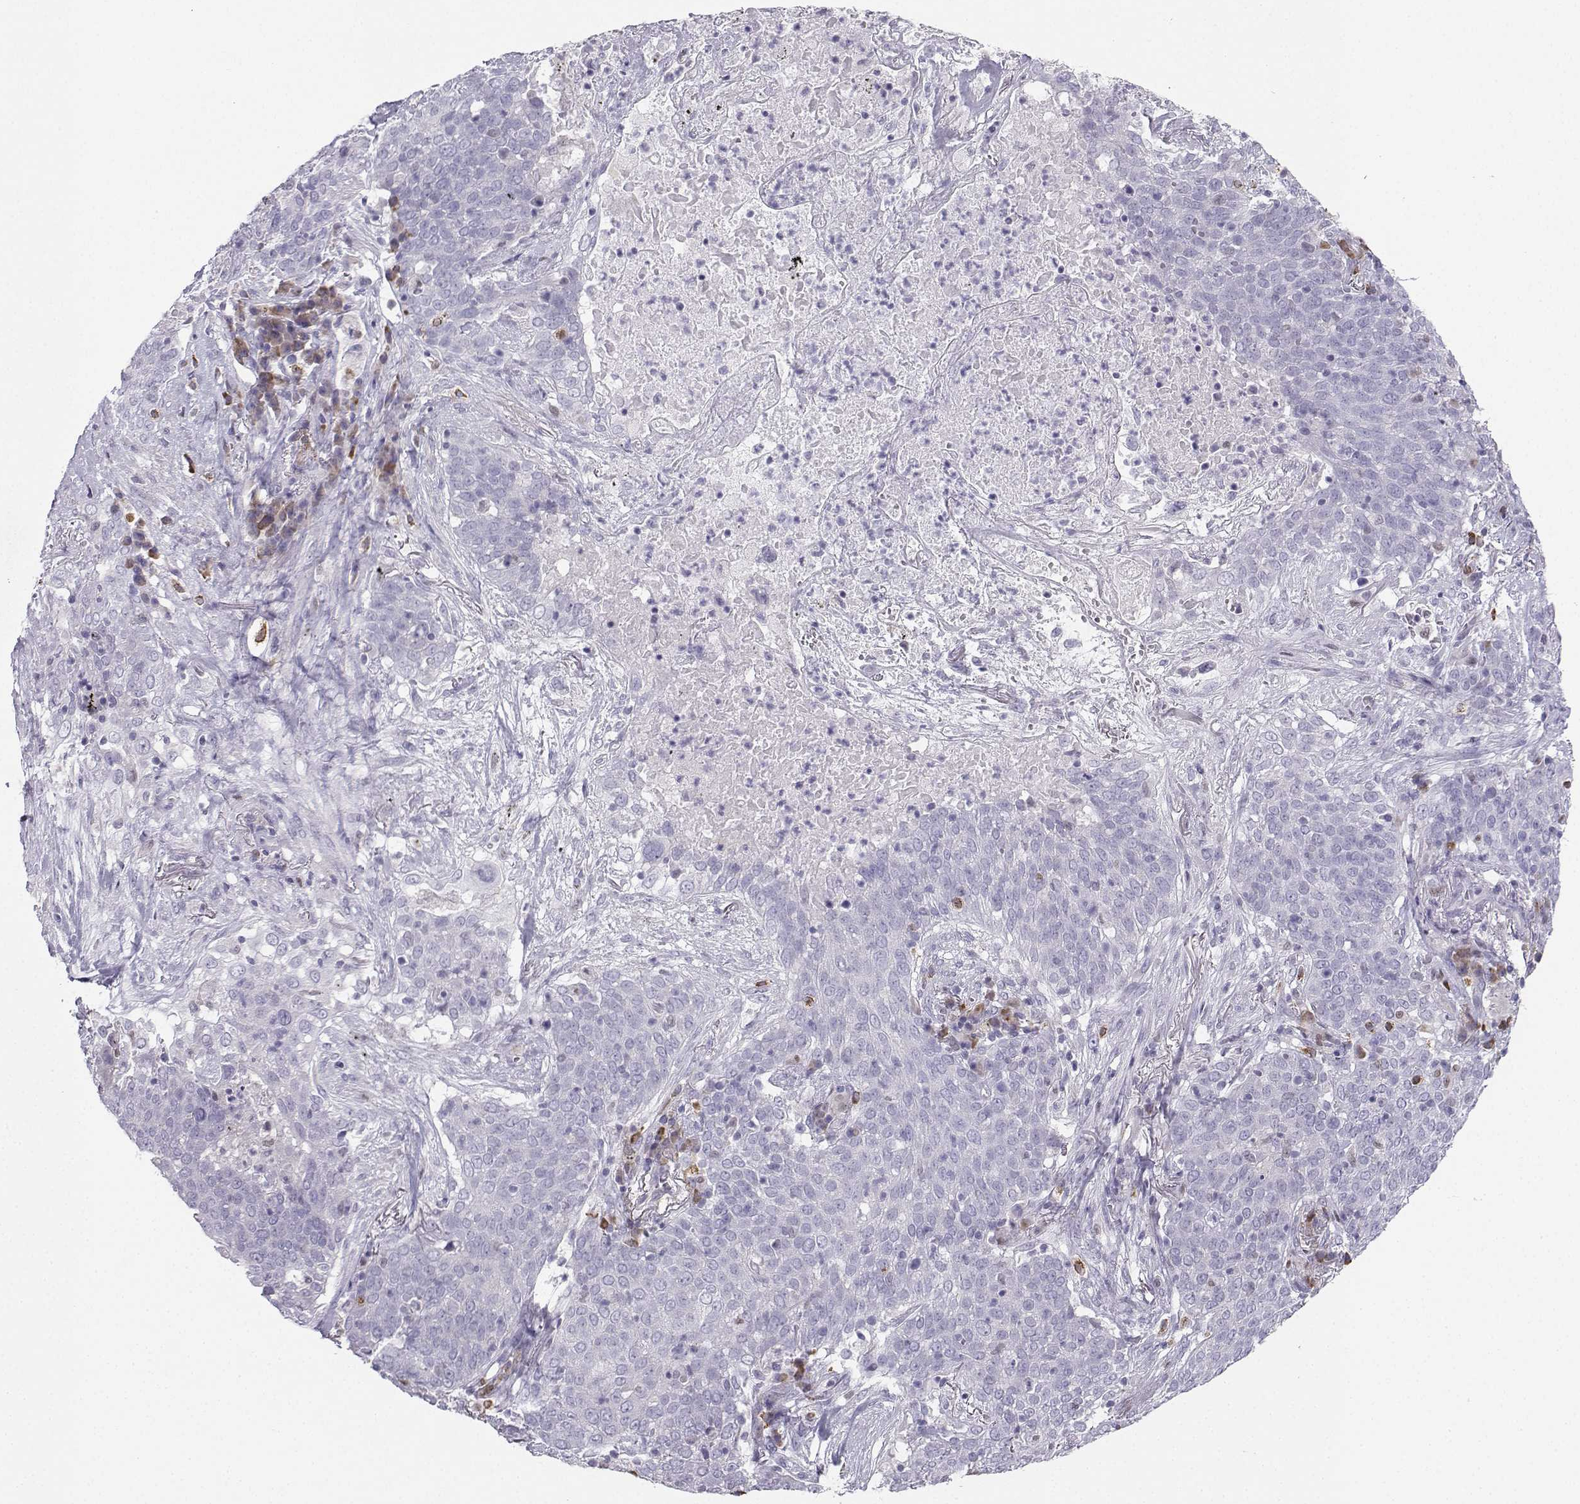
{"staining": {"intensity": "negative", "quantity": "none", "location": "none"}, "tissue": "lung cancer", "cell_type": "Tumor cells", "image_type": "cancer", "snomed": [{"axis": "morphology", "description": "Squamous cell carcinoma, NOS"}, {"axis": "topography", "description": "Lung"}], "caption": "Tumor cells are negative for protein expression in human squamous cell carcinoma (lung).", "gene": "DCLK3", "patient": {"sex": "male", "age": 82}}